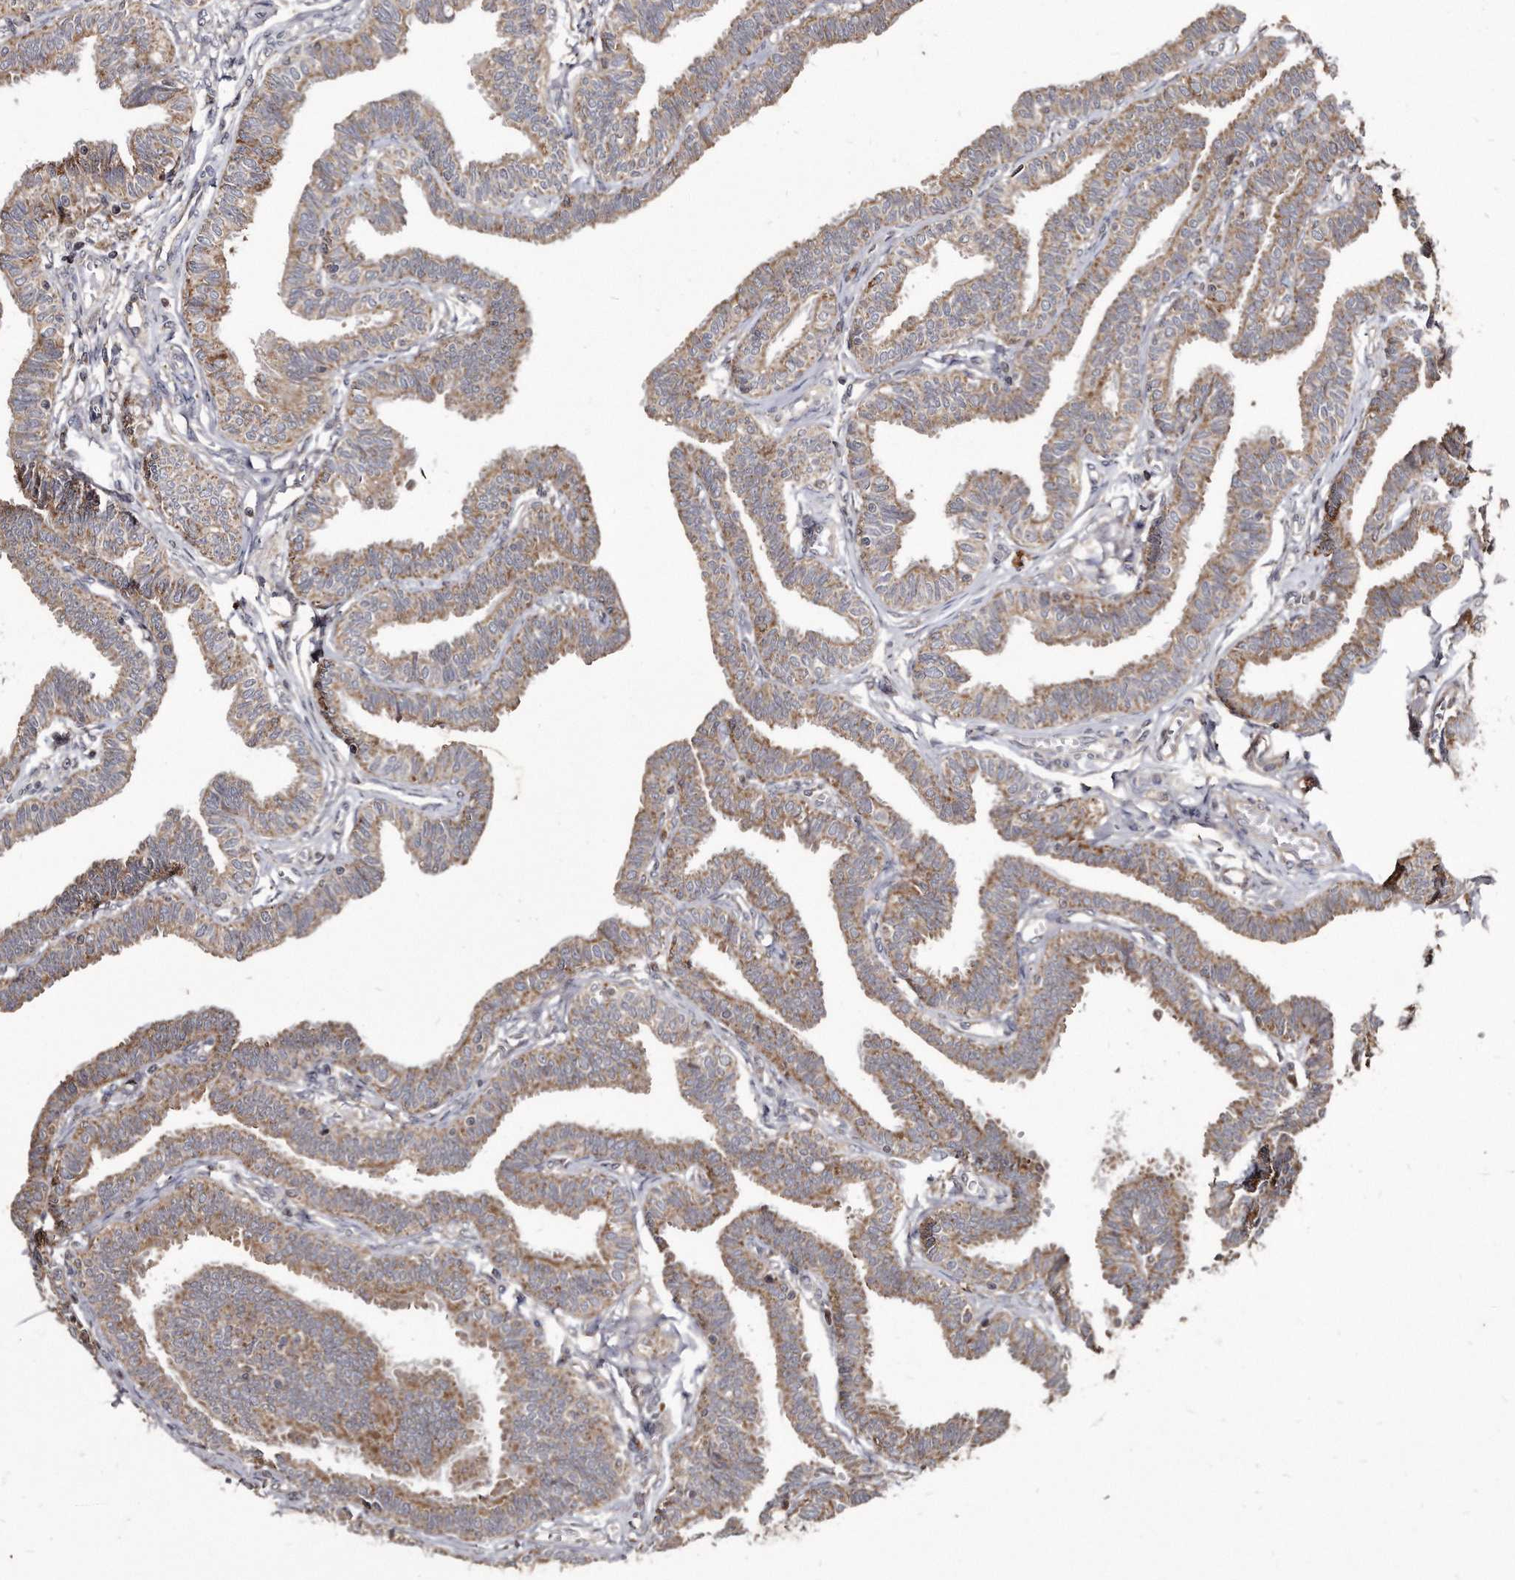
{"staining": {"intensity": "moderate", "quantity": ">75%", "location": "cytoplasmic/membranous"}, "tissue": "fallopian tube", "cell_type": "Glandular cells", "image_type": "normal", "snomed": [{"axis": "morphology", "description": "Normal tissue, NOS"}, {"axis": "topography", "description": "Fallopian tube"}, {"axis": "topography", "description": "Ovary"}], "caption": "Immunohistochemistry (IHC) micrograph of benign fallopian tube stained for a protein (brown), which demonstrates medium levels of moderate cytoplasmic/membranous positivity in approximately >75% of glandular cells.", "gene": "FAM136A", "patient": {"sex": "female", "age": 23}}